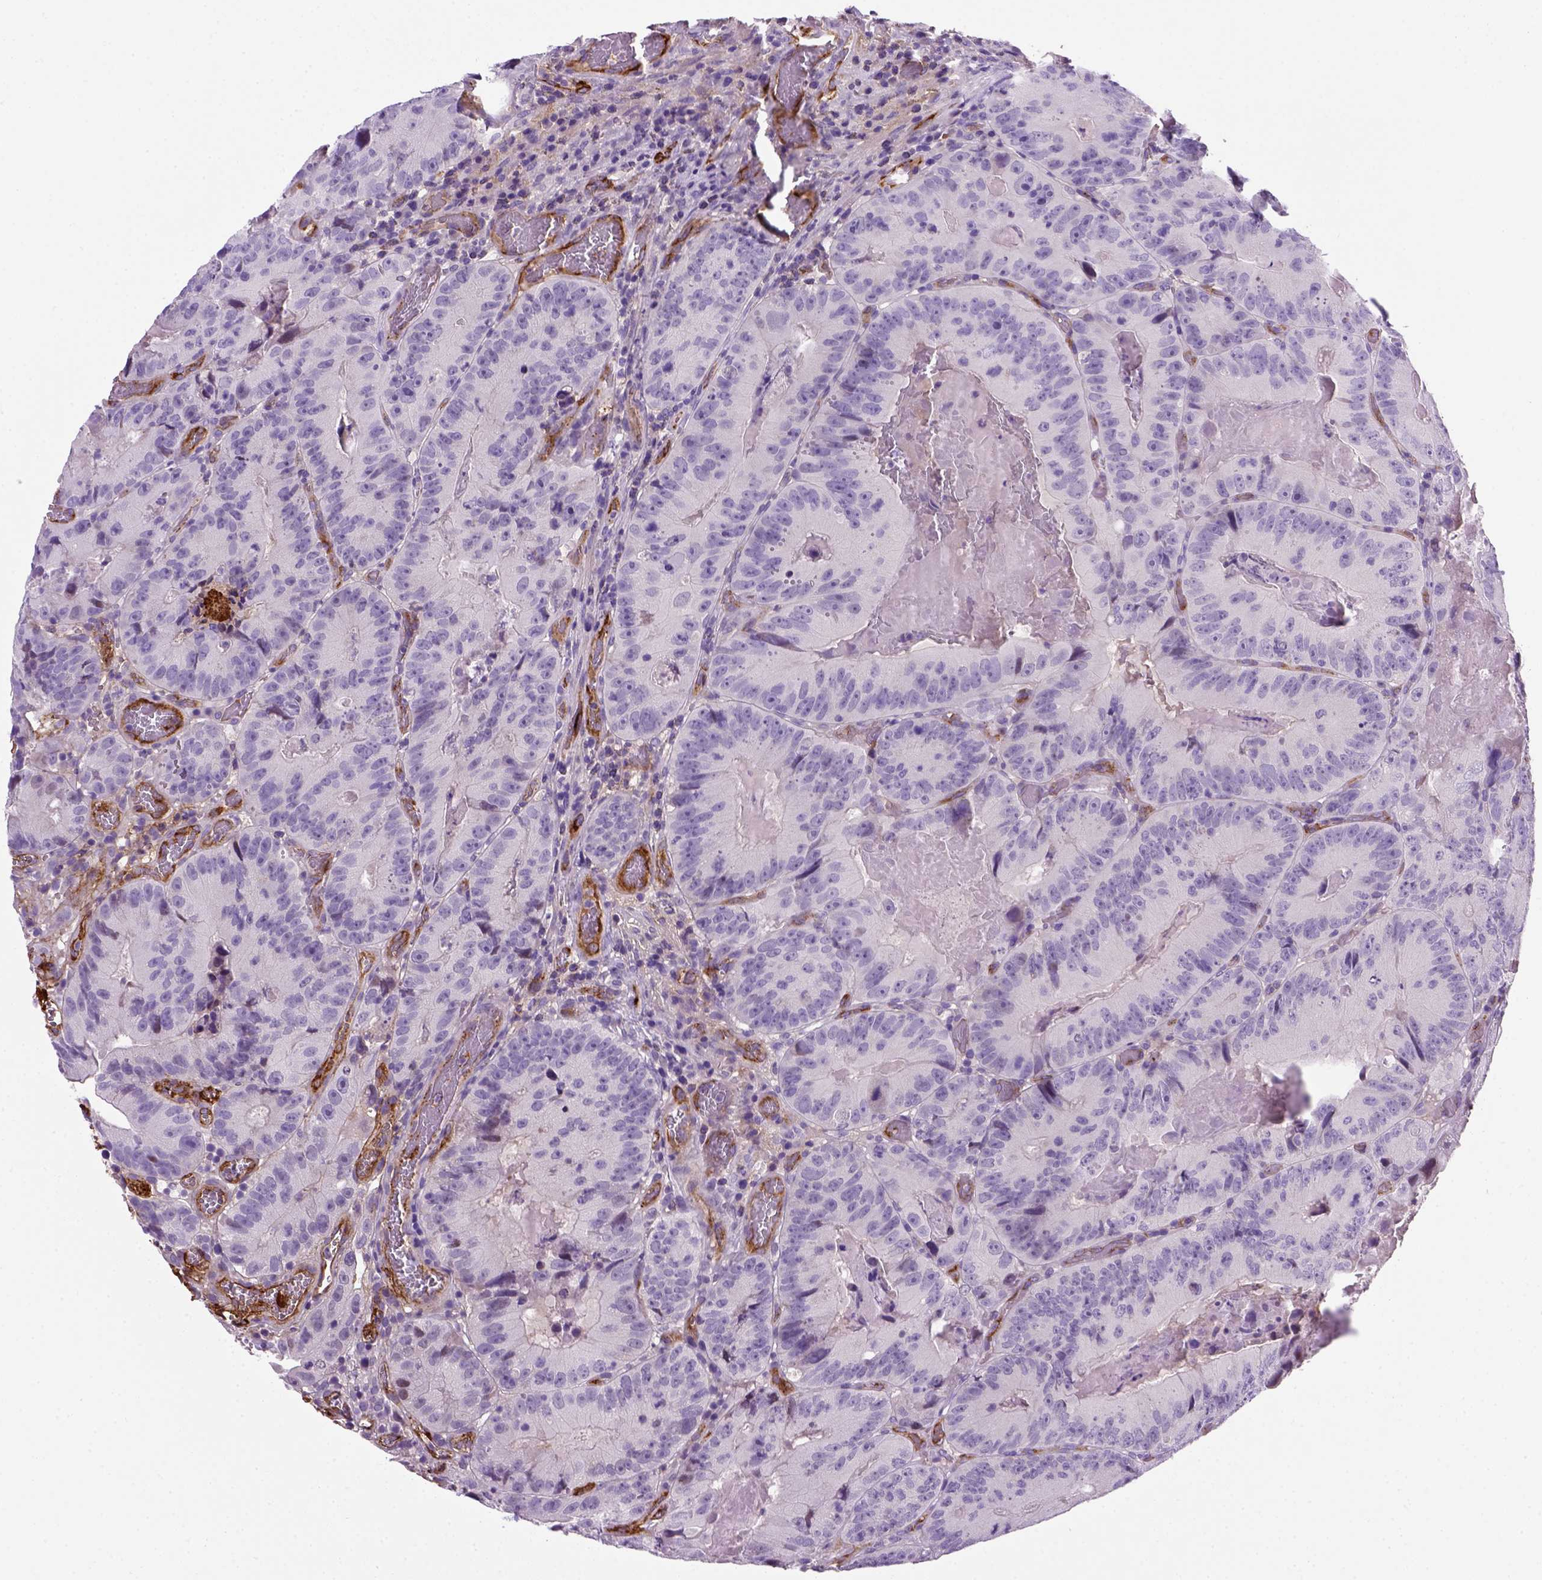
{"staining": {"intensity": "negative", "quantity": "none", "location": "none"}, "tissue": "colorectal cancer", "cell_type": "Tumor cells", "image_type": "cancer", "snomed": [{"axis": "morphology", "description": "Adenocarcinoma, NOS"}, {"axis": "topography", "description": "Colon"}], "caption": "Immunohistochemical staining of human colorectal cancer reveals no significant positivity in tumor cells.", "gene": "VWF", "patient": {"sex": "female", "age": 86}}